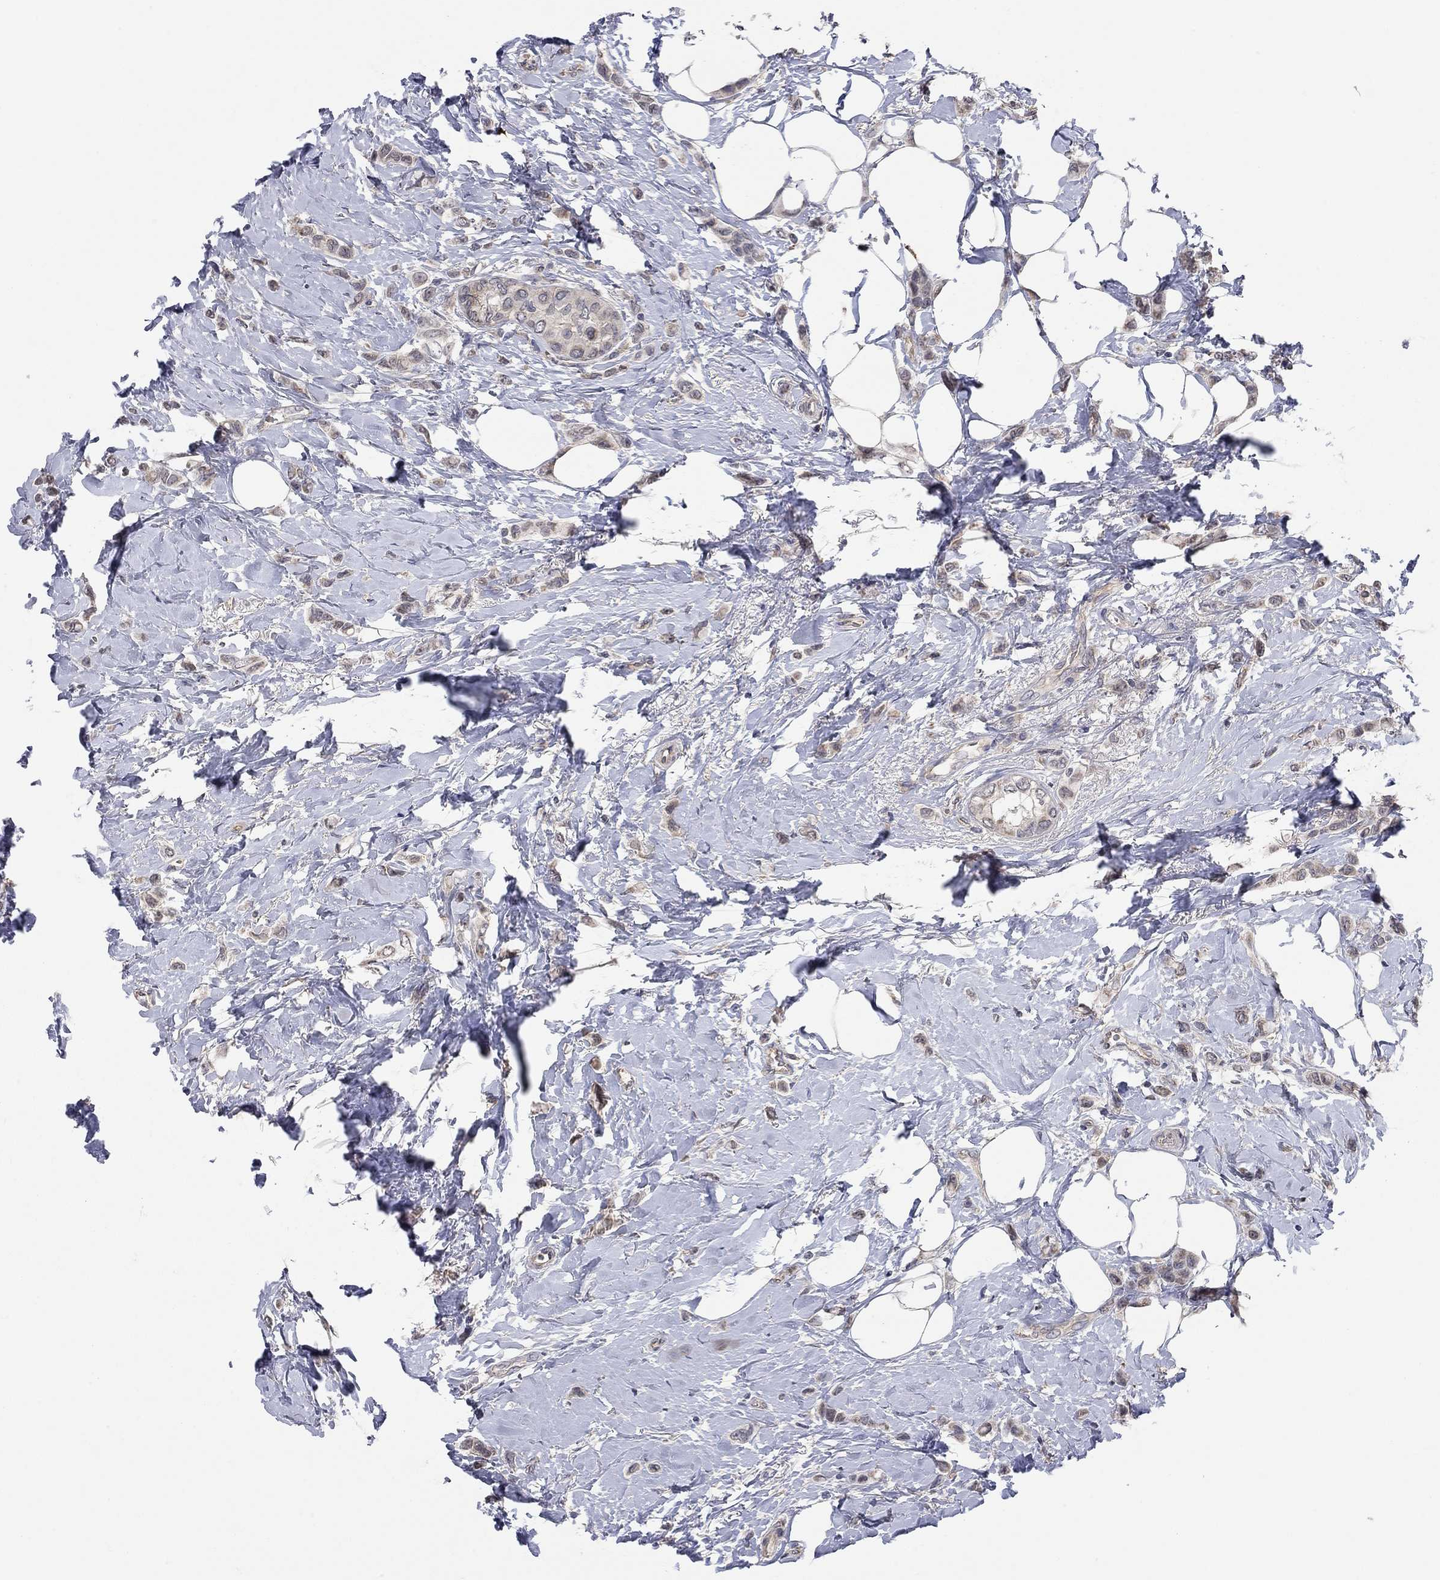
{"staining": {"intensity": "weak", "quantity": "25%-75%", "location": "cytoplasmic/membranous"}, "tissue": "breast cancer", "cell_type": "Tumor cells", "image_type": "cancer", "snomed": [{"axis": "morphology", "description": "Lobular carcinoma"}, {"axis": "topography", "description": "Breast"}], "caption": "A low amount of weak cytoplasmic/membranous positivity is identified in about 25%-75% of tumor cells in lobular carcinoma (breast) tissue. Nuclei are stained in blue.", "gene": "WASF3", "patient": {"sex": "female", "age": 66}}